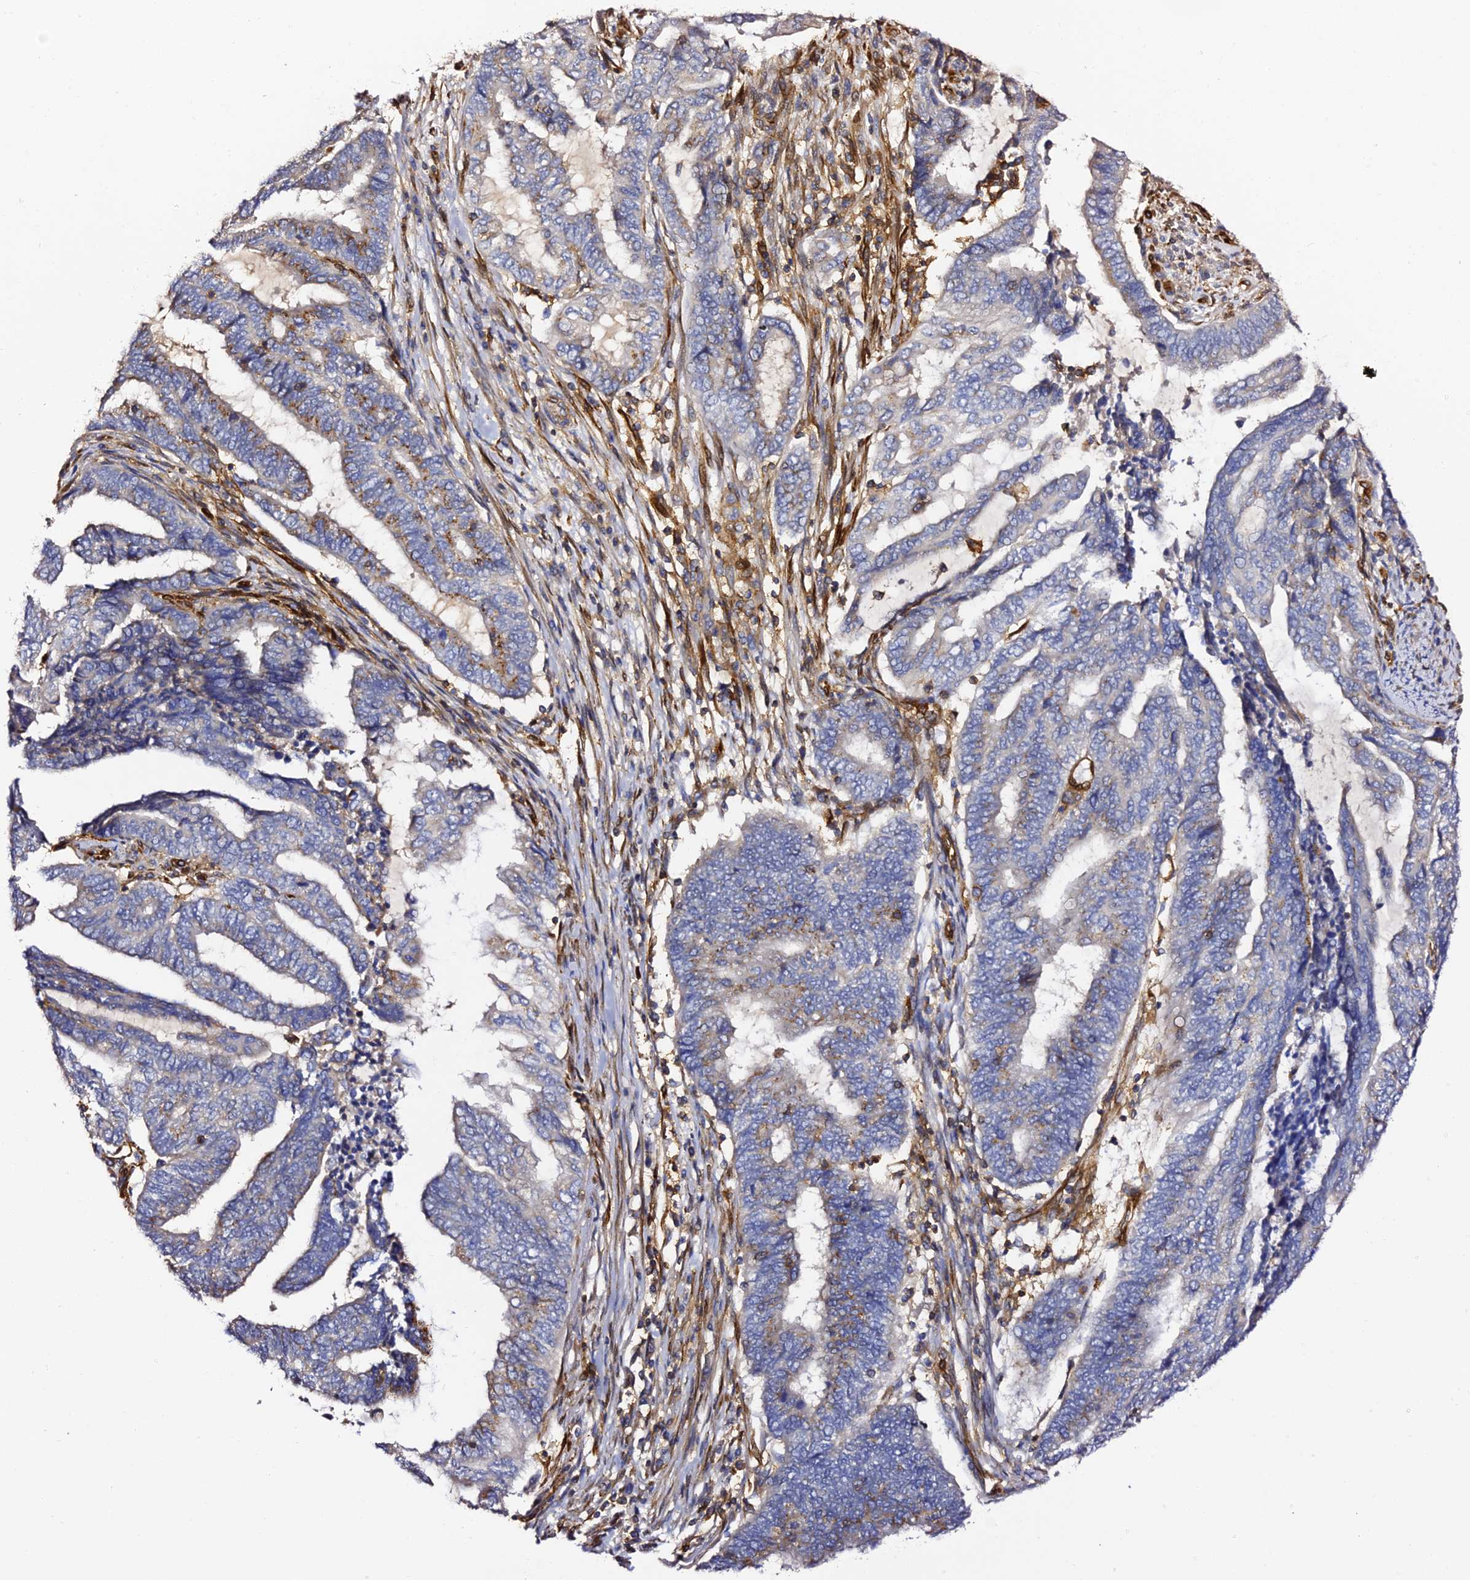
{"staining": {"intensity": "weak", "quantity": "<25%", "location": "cytoplasmic/membranous"}, "tissue": "endometrial cancer", "cell_type": "Tumor cells", "image_type": "cancer", "snomed": [{"axis": "morphology", "description": "Adenocarcinoma, NOS"}, {"axis": "topography", "description": "Uterus"}, {"axis": "topography", "description": "Endometrium"}], "caption": "DAB (3,3'-diaminobenzidine) immunohistochemical staining of human endometrial adenocarcinoma exhibits no significant staining in tumor cells. Brightfield microscopy of immunohistochemistry stained with DAB (brown) and hematoxylin (blue), captured at high magnification.", "gene": "TRPV2", "patient": {"sex": "female", "age": 70}}